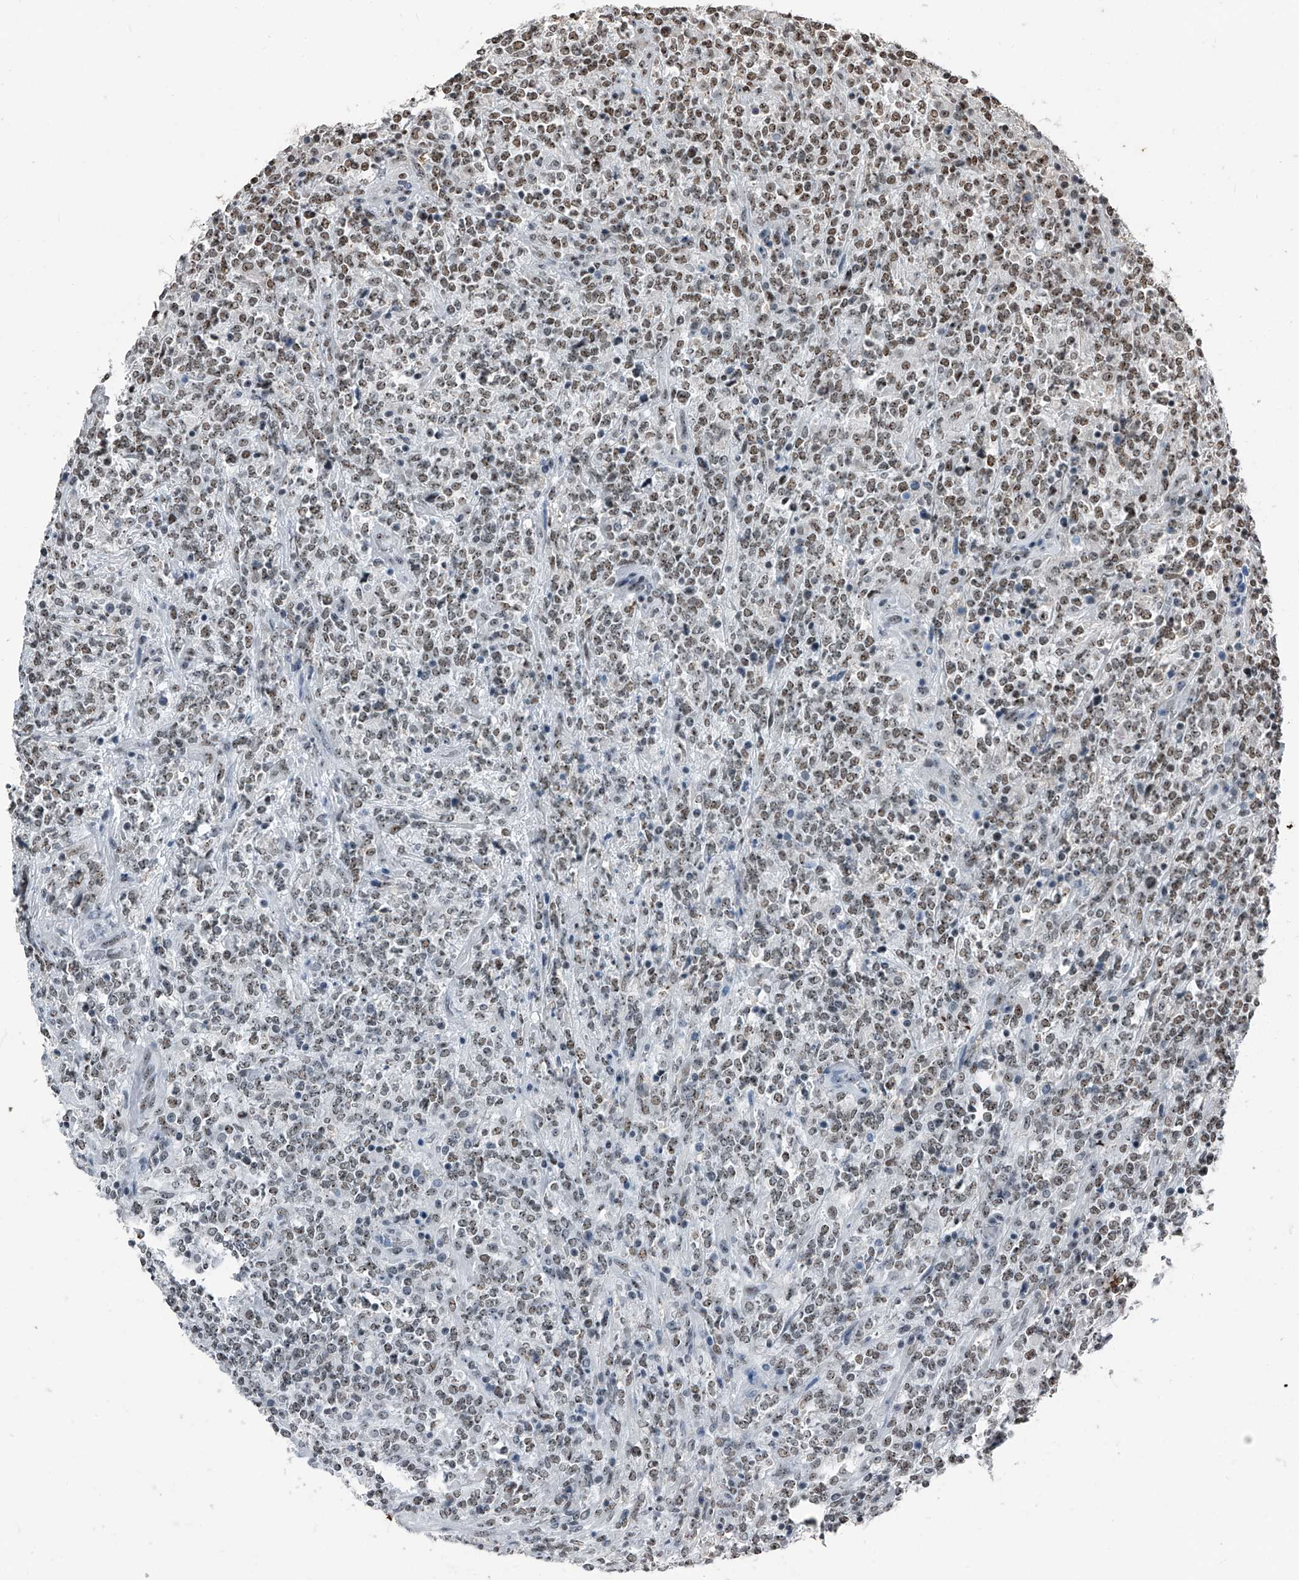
{"staining": {"intensity": "moderate", "quantity": ">75%", "location": "nuclear"}, "tissue": "lymphoma", "cell_type": "Tumor cells", "image_type": "cancer", "snomed": [{"axis": "morphology", "description": "Malignant lymphoma, non-Hodgkin's type, High grade"}, {"axis": "topography", "description": "Soft tissue"}], "caption": "This image shows IHC staining of human high-grade malignant lymphoma, non-Hodgkin's type, with medium moderate nuclear expression in about >75% of tumor cells.", "gene": "TCOF1", "patient": {"sex": "male", "age": 18}}